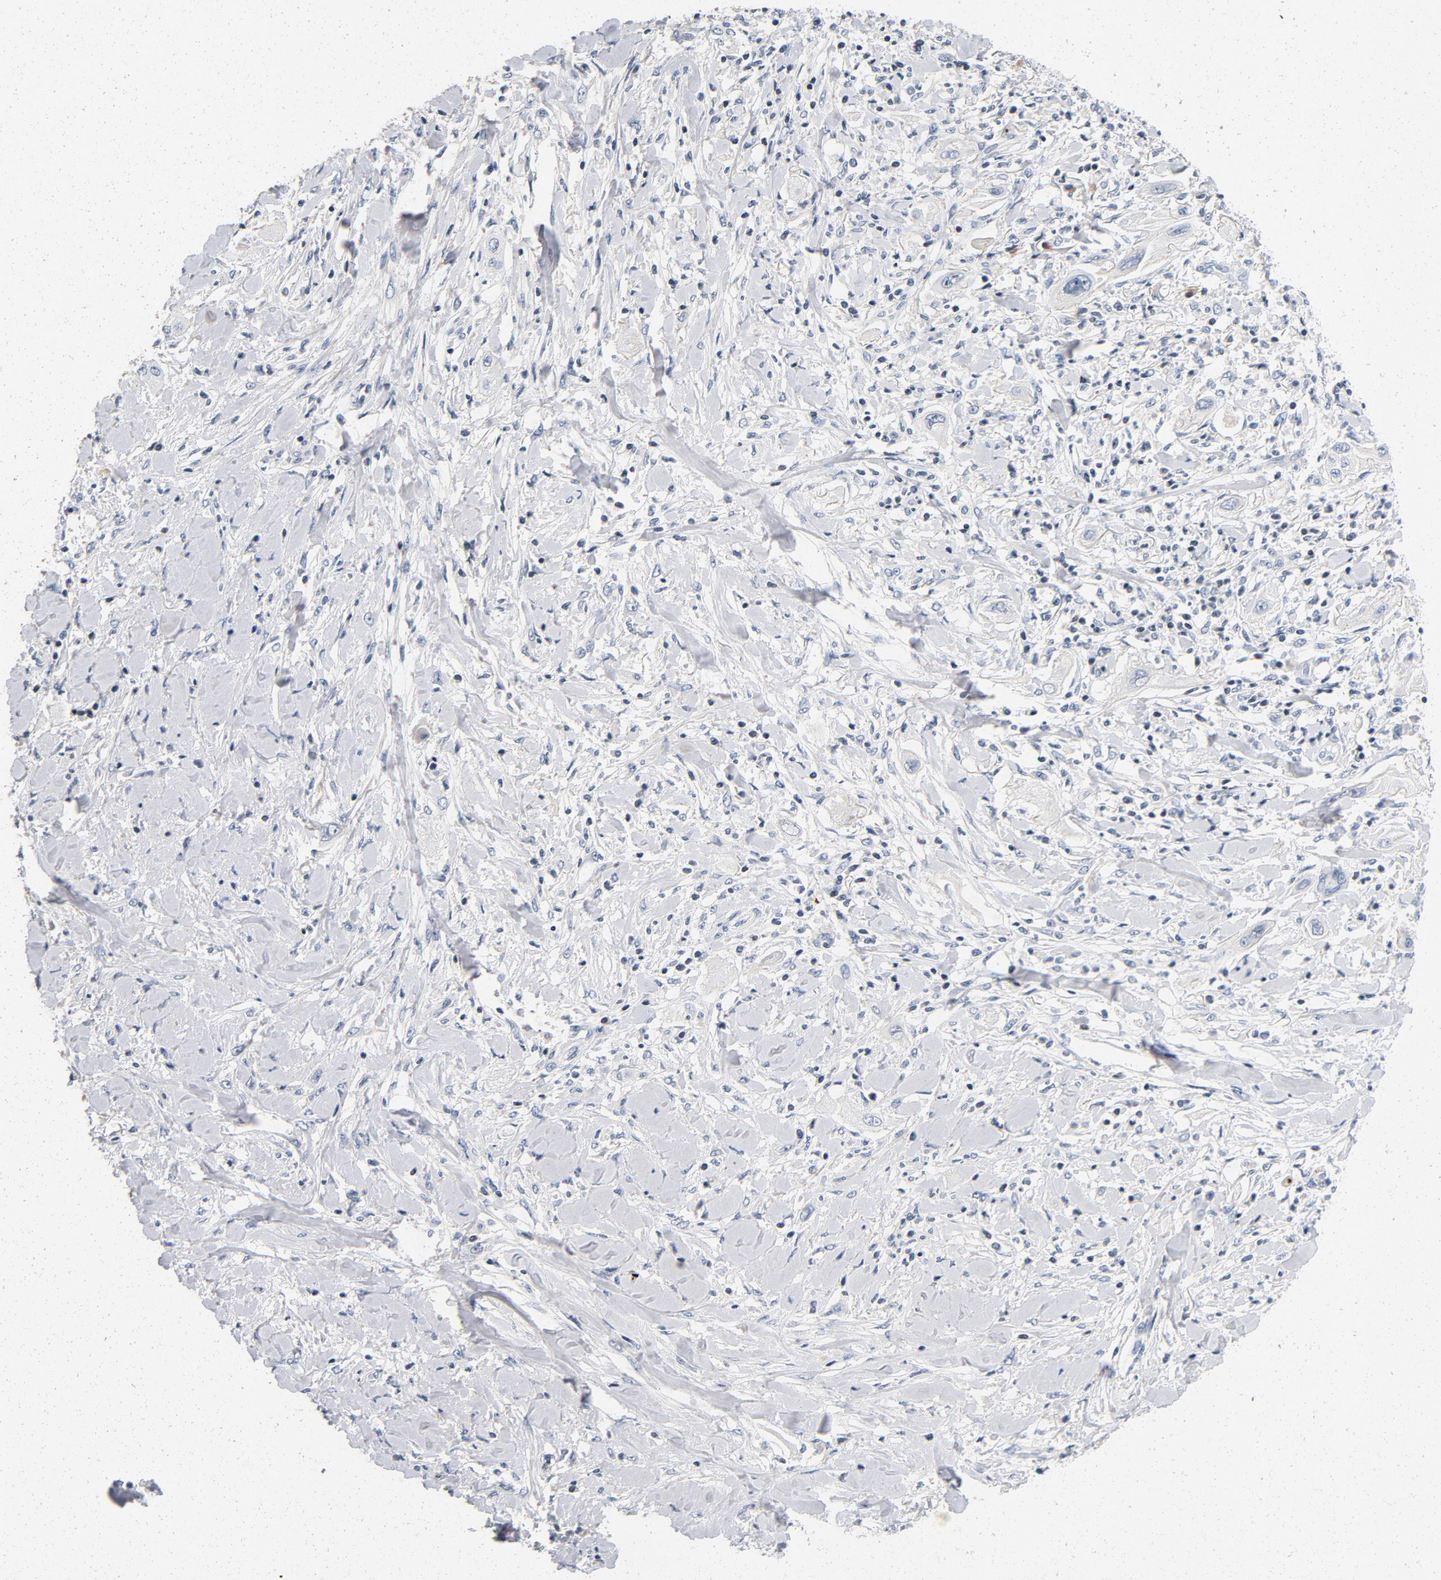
{"staining": {"intensity": "negative", "quantity": "none", "location": "none"}, "tissue": "lung cancer", "cell_type": "Tumor cells", "image_type": "cancer", "snomed": [{"axis": "morphology", "description": "Squamous cell carcinoma, NOS"}, {"axis": "topography", "description": "Lung"}], "caption": "Tumor cells show no significant protein staining in lung cancer (squamous cell carcinoma).", "gene": "PIM1", "patient": {"sex": "female", "age": 47}}